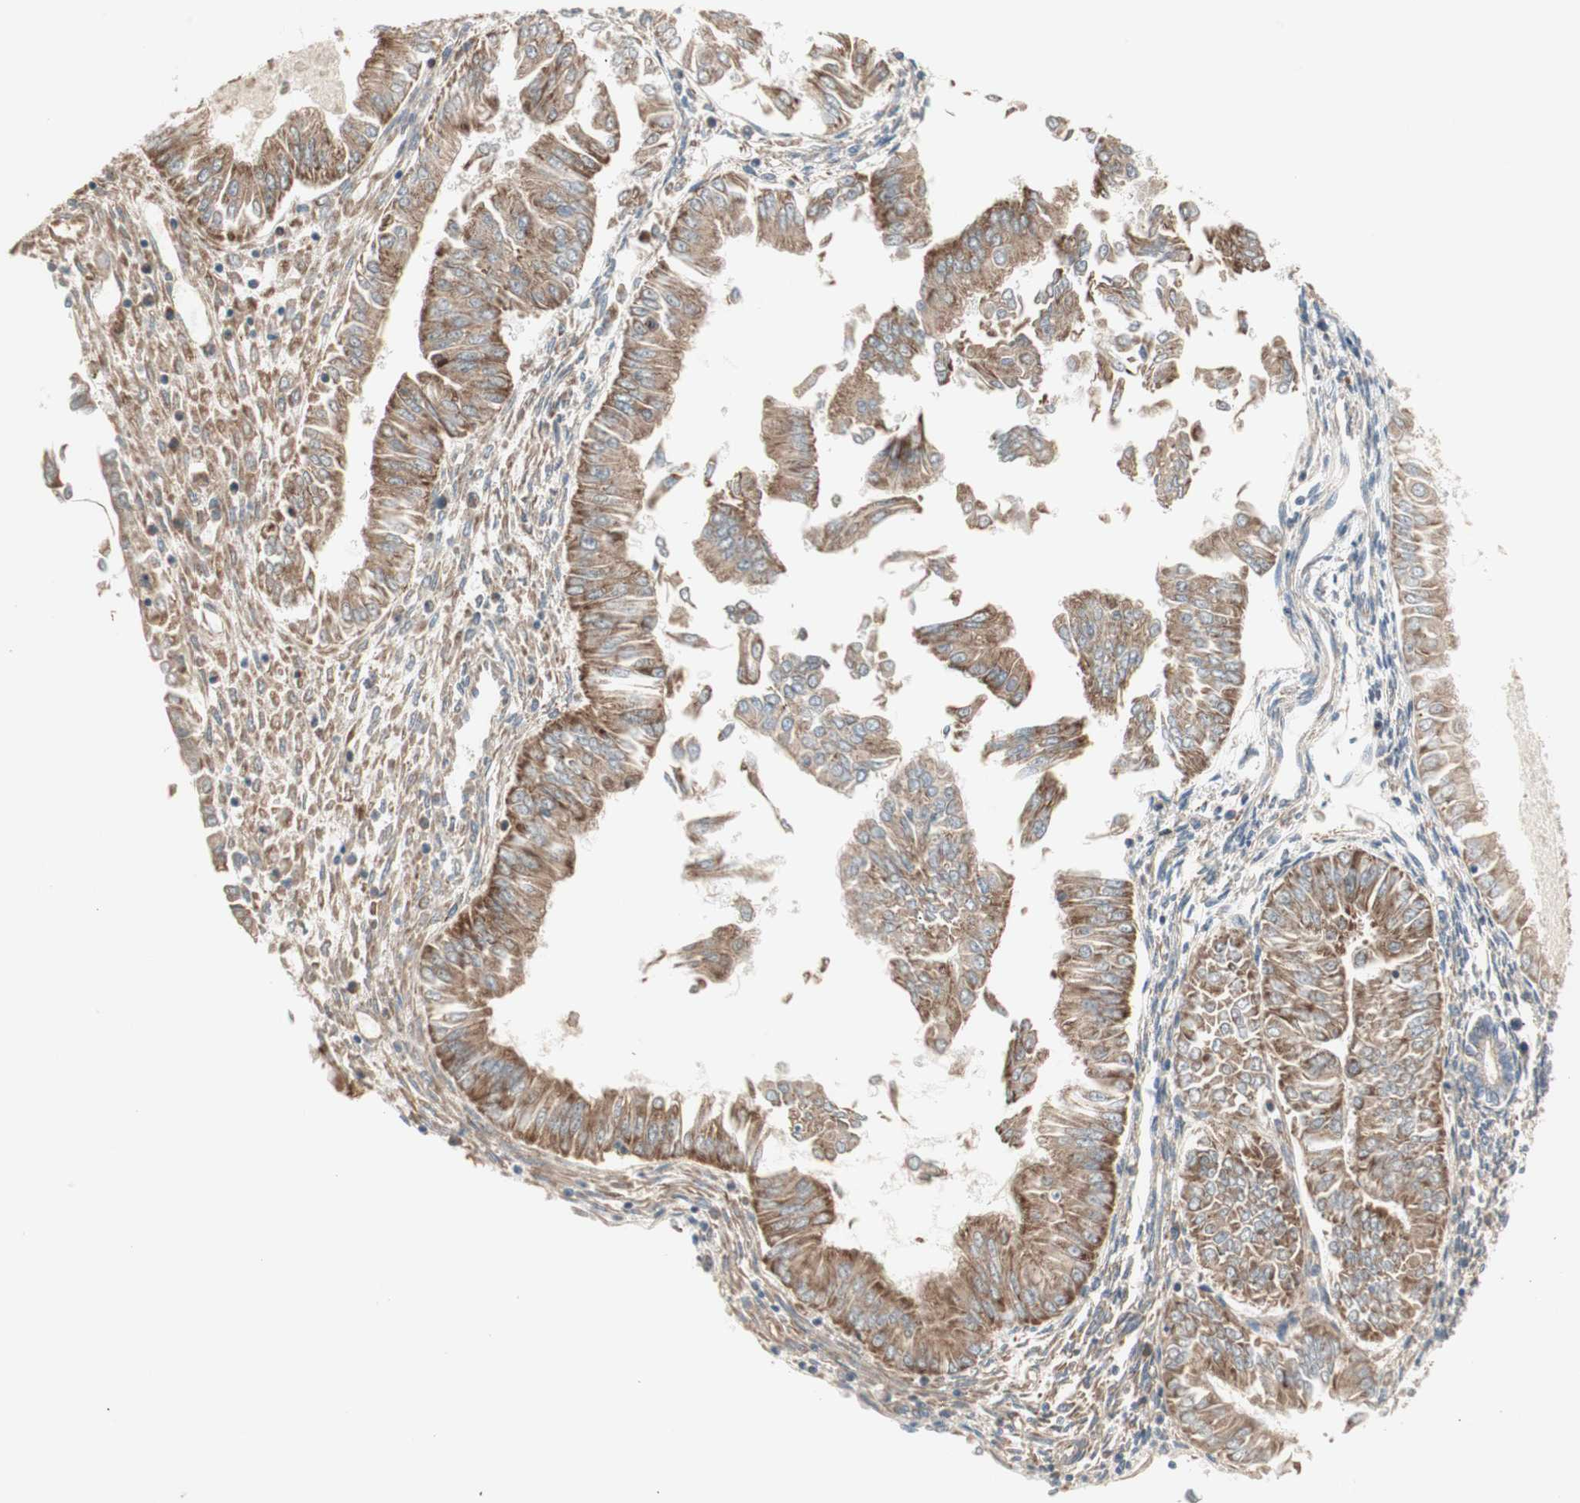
{"staining": {"intensity": "moderate", "quantity": ">75%", "location": "cytoplasmic/membranous"}, "tissue": "endometrial cancer", "cell_type": "Tumor cells", "image_type": "cancer", "snomed": [{"axis": "morphology", "description": "Adenocarcinoma, NOS"}, {"axis": "topography", "description": "Endometrium"}], "caption": "A micrograph showing moderate cytoplasmic/membranous expression in approximately >75% of tumor cells in endometrial cancer, as visualized by brown immunohistochemical staining.", "gene": "RPL23", "patient": {"sex": "female", "age": 53}}